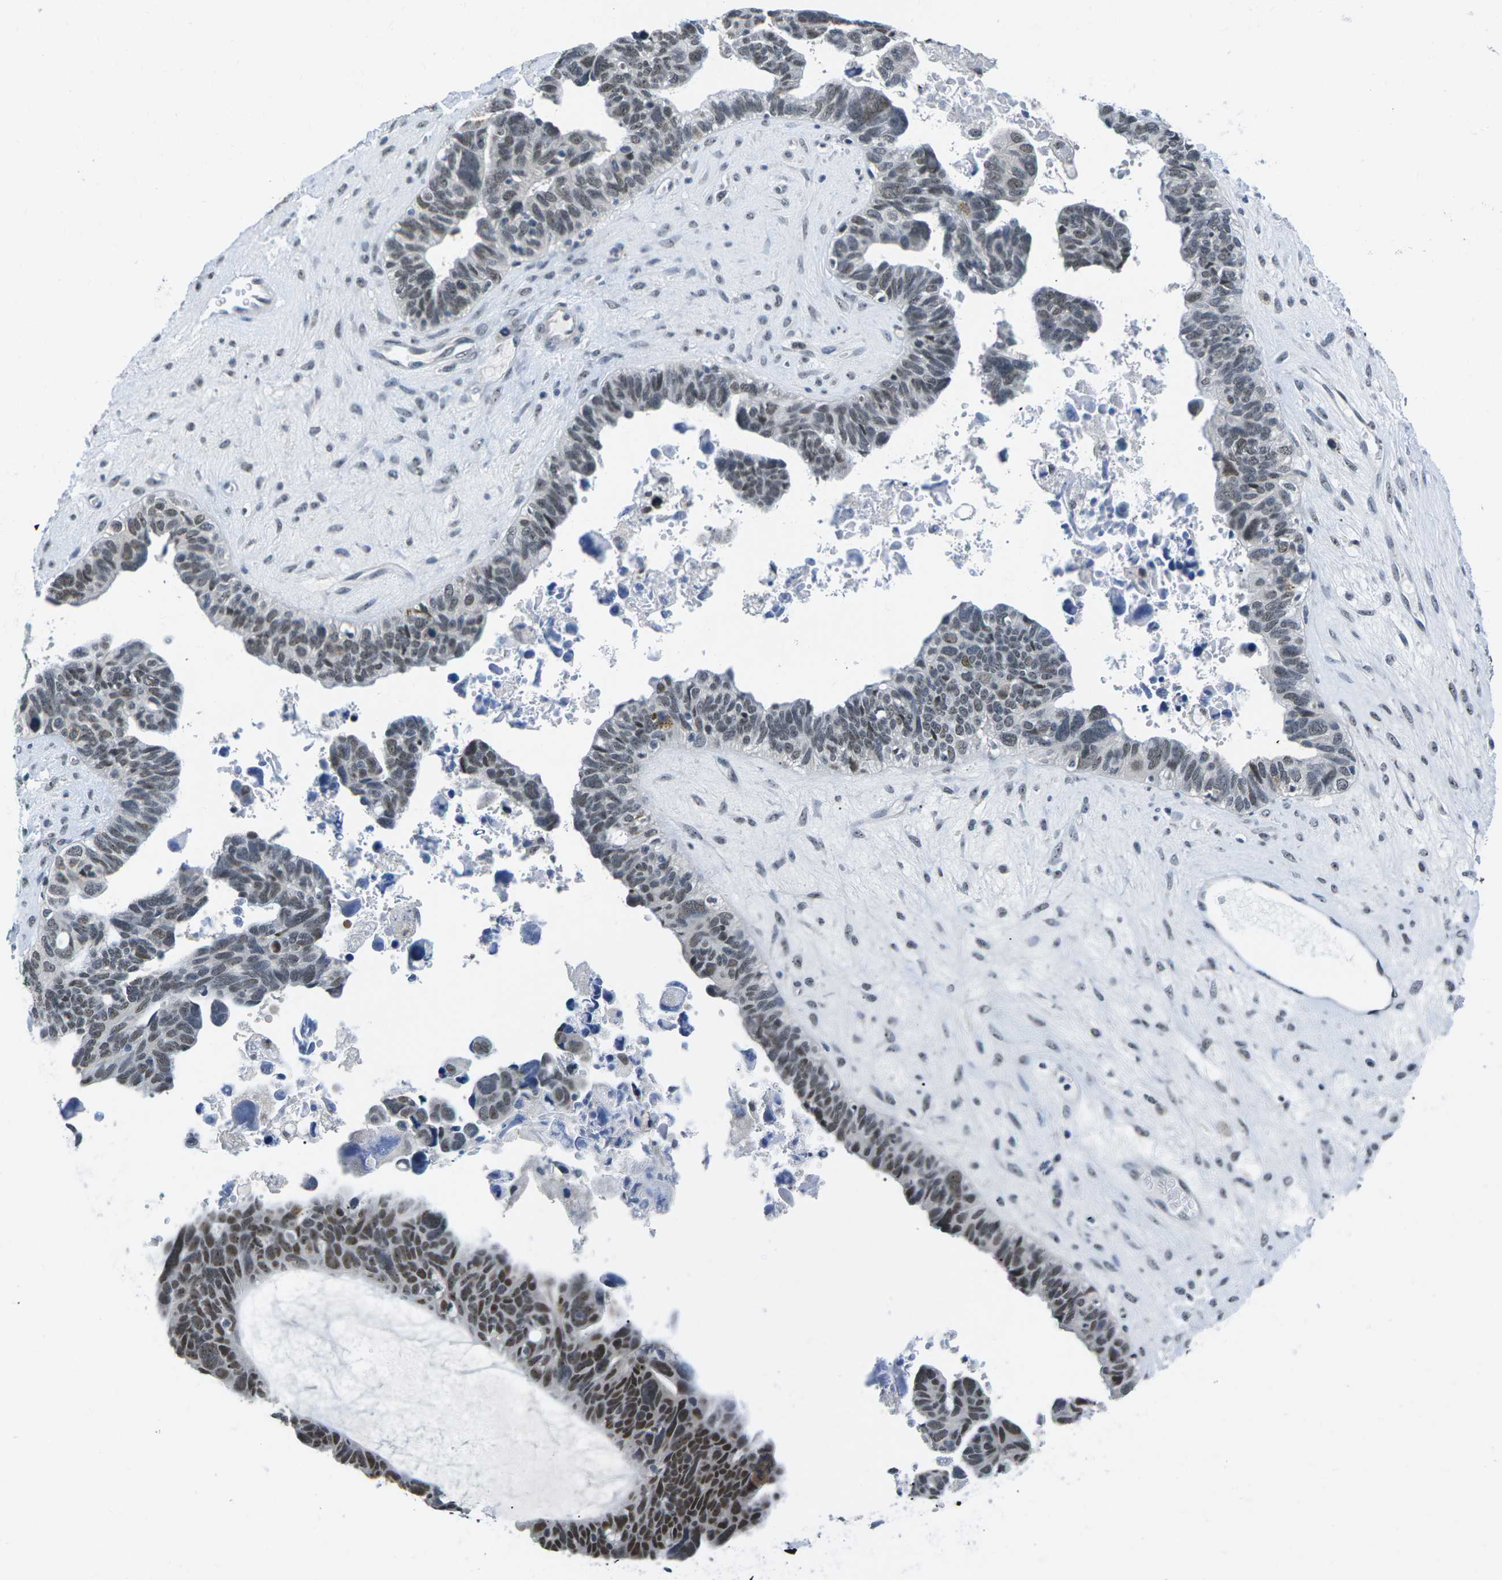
{"staining": {"intensity": "moderate", "quantity": ">75%", "location": "nuclear"}, "tissue": "ovarian cancer", "cell_type": "Tumor cells", "image_type": "cancer", "snomed": [{"axis": "morphology", "description": "Cystadenocarcinoma, serous, NOS"}, {"axis": "topography", "description": "Ovary"}], "caption": "Tumor cells display moderate nuclear positivity in approximately >75% of cells in serous cystadenocarcinoma (ovarian).", "gene": "NSRP1", "patient": {"sex": "female", "age": 79}}